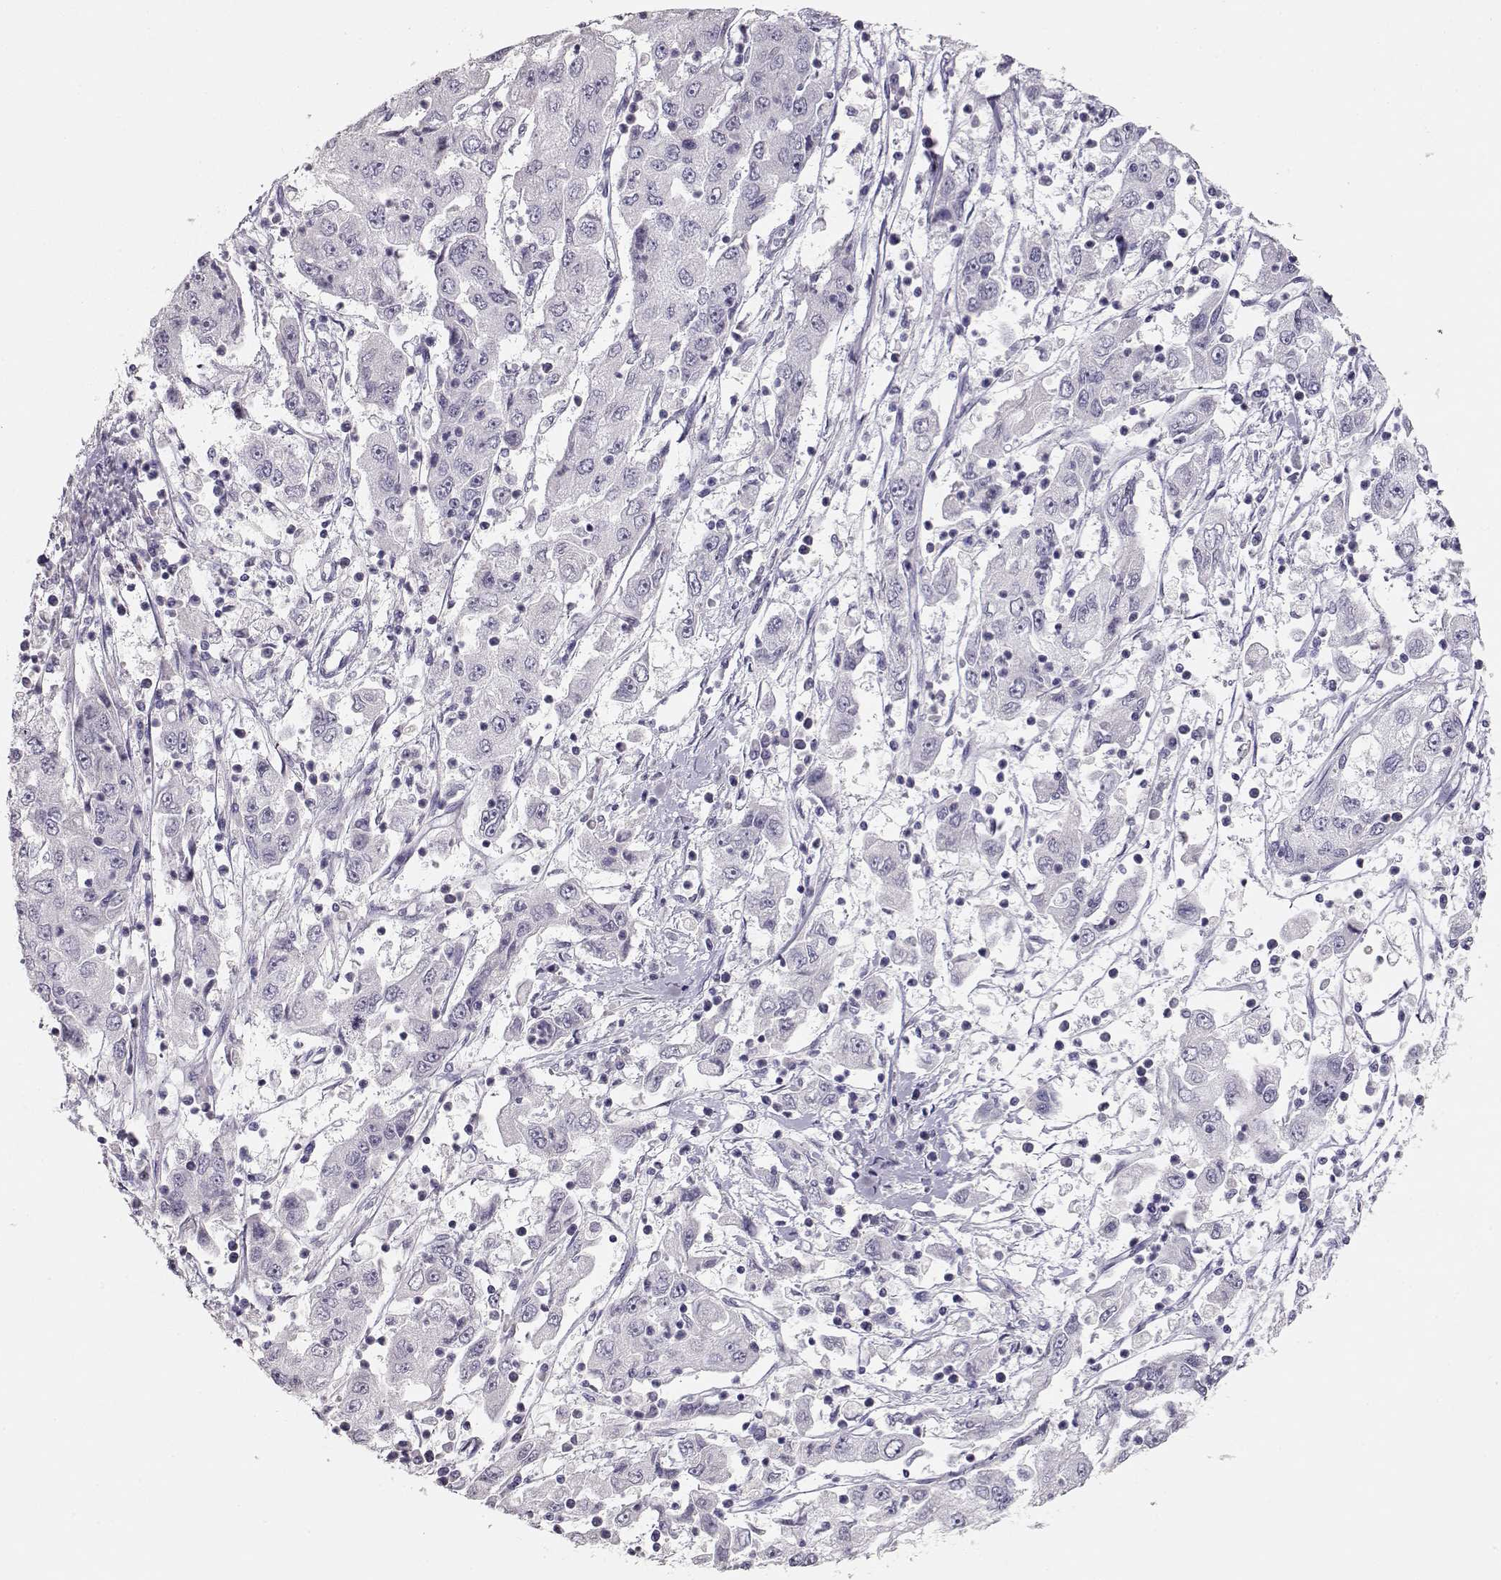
{"staining": {"intensity": "negative", "quantity": "none", "location": "none"}, "tissue": "cervical cancer", "cell_type": "Tumor cells", "image_type": "cancer", "snomed": [{"axis": "morphology", "description": "Squamous cell carcinoma, NOS"}, {"axis": "topography", "description": "Cervix"}], "caption": "Immunohistochemical staining of human cervical cancer (squamous cell carcinoma) demonstrates no significant staining in tumor cells.", "gene": "MAGEC1", "patient": {"sex": "female", "age": 36}}